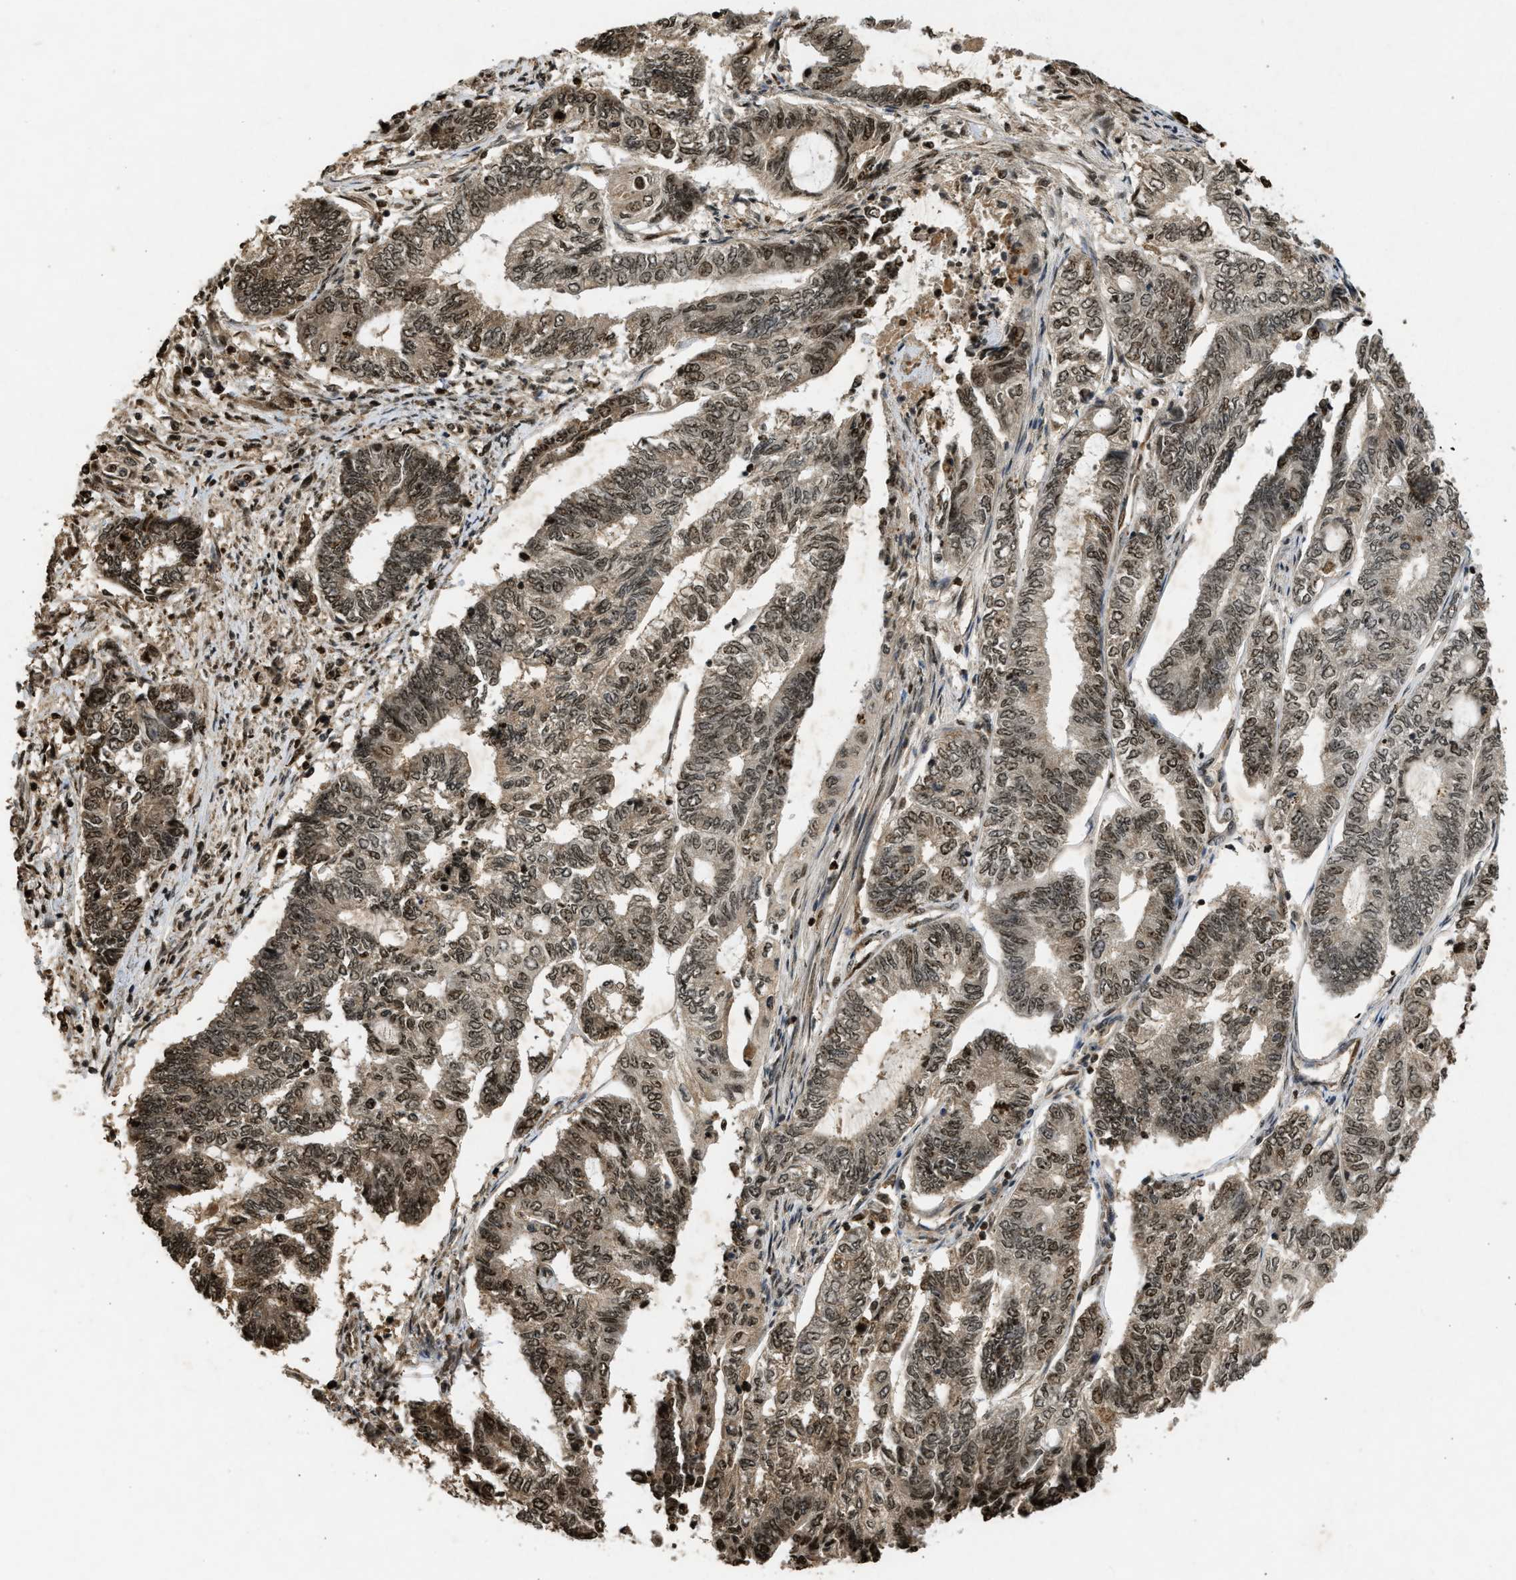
{"staining": {"intensity": "moderate", "quantity": ">75%", "location": "cytoplasmic/membranous,nuclear"}, "tissue": "endometrial cancer", "cell_type": "Tumor cells", "image_type": "cancer", "snomed": [{"axis": "morphology", "description": "Adenocarcinoma, NOS"}, {"axis": "topography", "description": "Uterus"}, {"axis": "topography", "description": "Endometrium"}], "caption": "Protein expression analysis of human endometrial adenocarcinoma reveals moderate cytoplasmic/membranous and nuclear staining in approximately >75% of tumor cells. (DAB (3,3'-diaminobenzidine) IHC, brown staining for protein, blue staining for nuclei).", "gene": "TFDP2", "patient": {"sex": "female", "age": 70}}